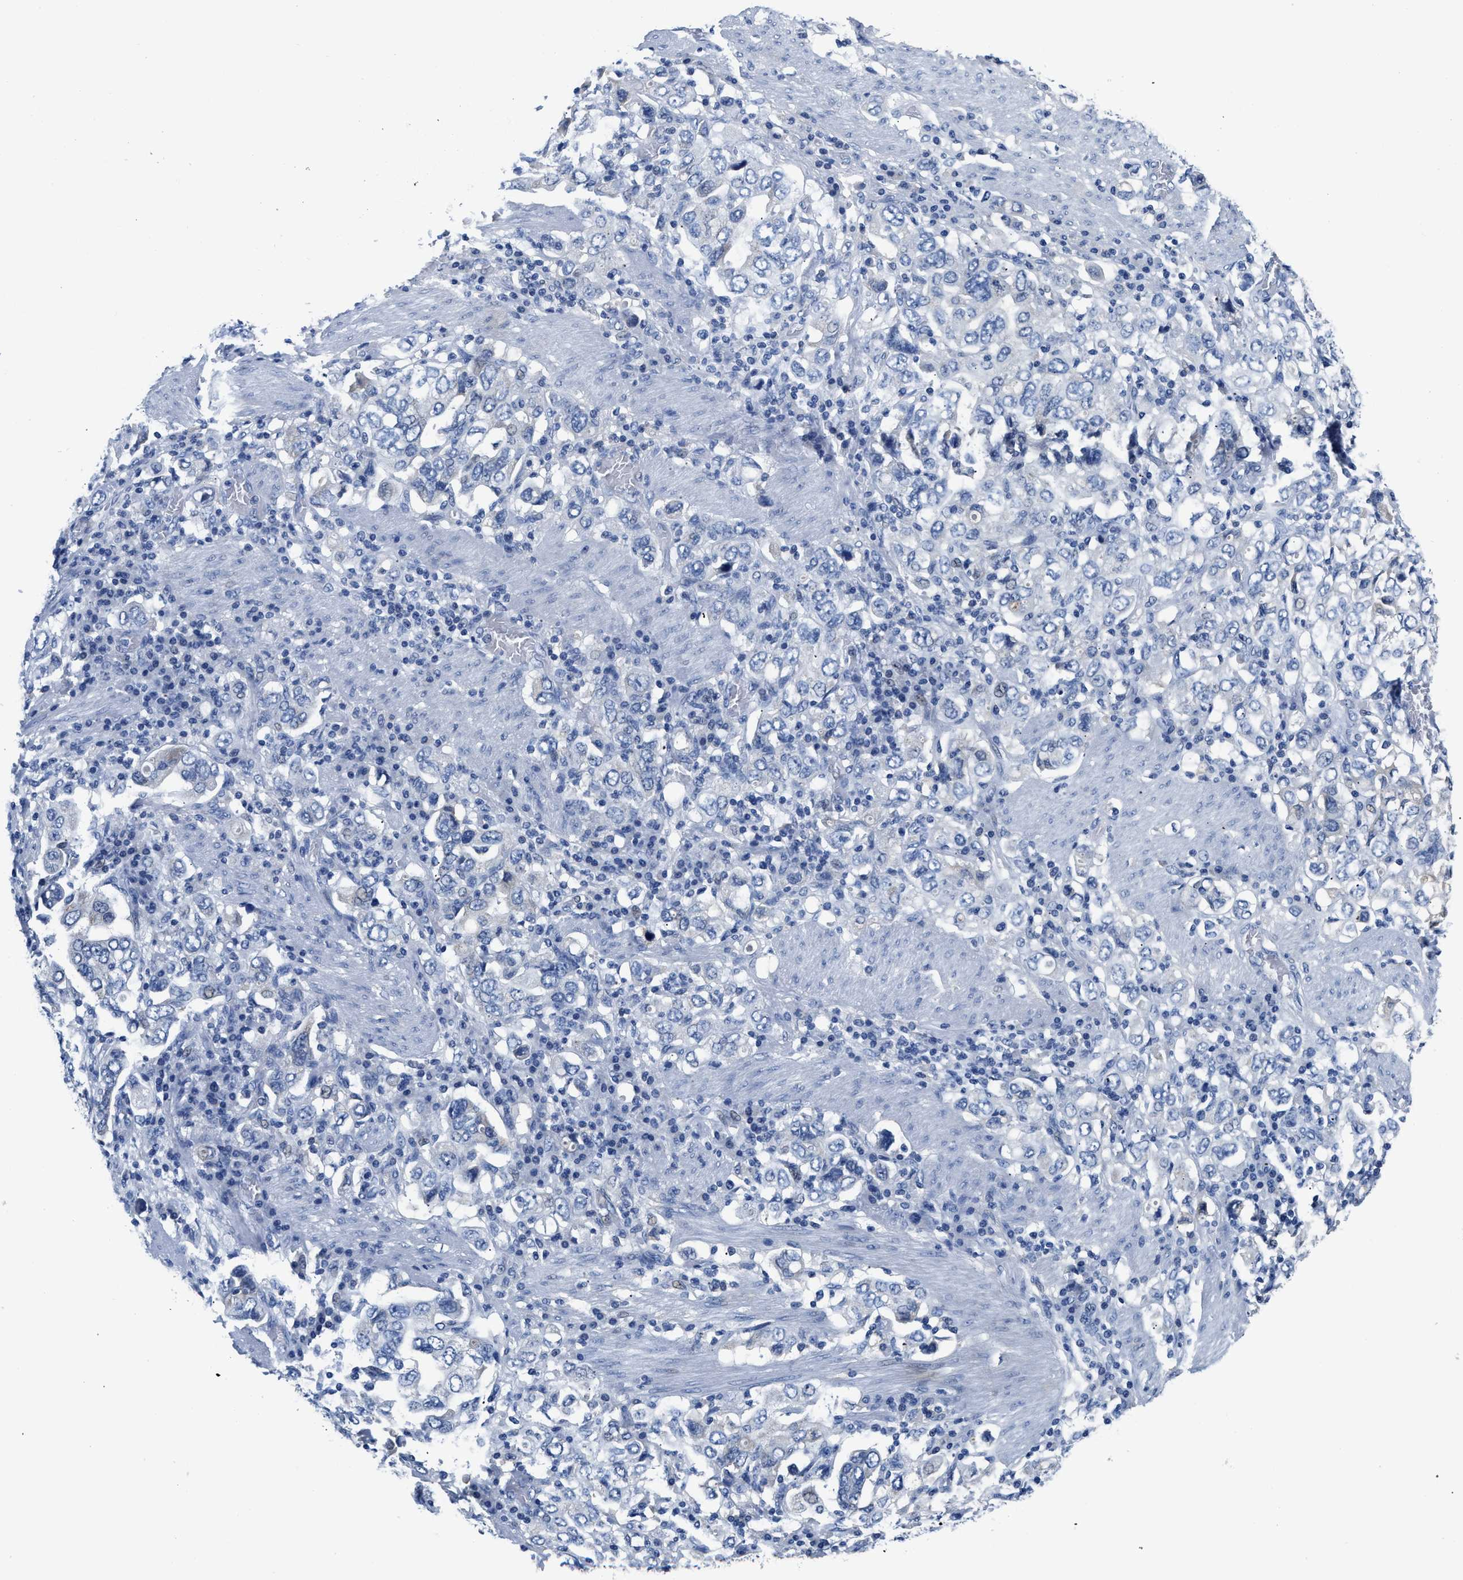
{"staining": {"intensity": "negative", "quantity": "none", "location": "none"}, "tissue": "stomach cancer", "cell_type": "Tumor cells", "image_type": "cancer", "snomed": [{"axis": "morphology", "description": "Adenocarcinoma, NOS"}, {"axis": "topography", "description": "Stomach, upper"}], "caption": "Micrograph shows no protein staining in tumor cells of stomach cancer (adenocarcinoma) tissue.", "gene": "PCK2", "patient": {"sex": "male", "age": 62}}